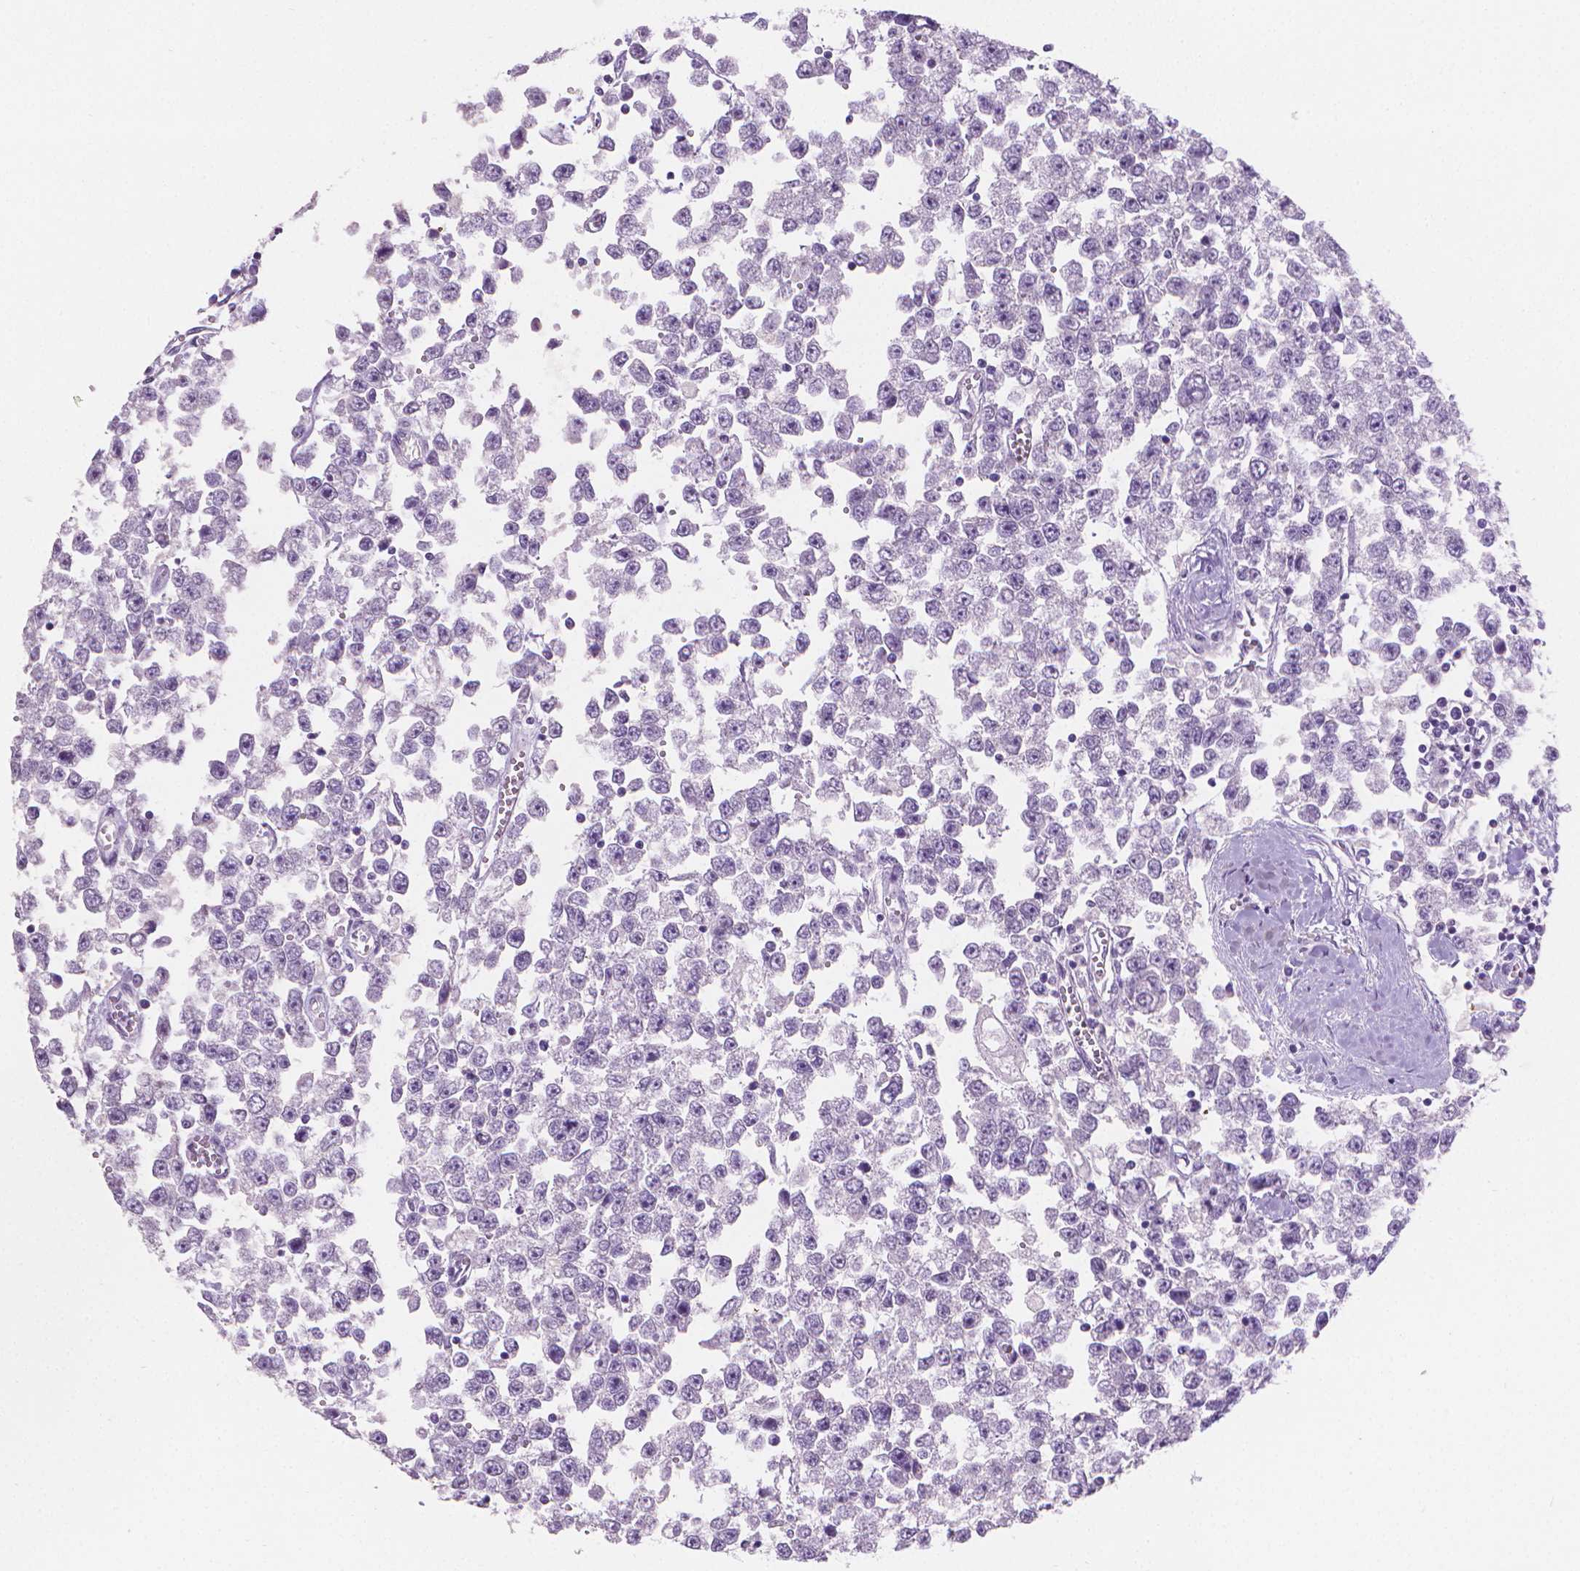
{"staining": {"intensity": "negative", "quantity": "none", "location": "none"}, "tissue": "testis cancer", "cell_type": "Tumor cells", "image_type": "cancer", "snomed": [{"axis": "morphology", "description": "Seminoma, NOS"}, {"axis": "topography", "description": "Testis"}], "caption": "High magnification brightfield microscopy of seminoma (testis) stained with DAB (3,3'-diaminobenzidine) (brown) and counterstained with hematoxylin (blue): tumor cells show no significant staining. Nuclei are stained in blue.", "gene": "TNNI2", "patient": {"sex": "male", "age": 34}}